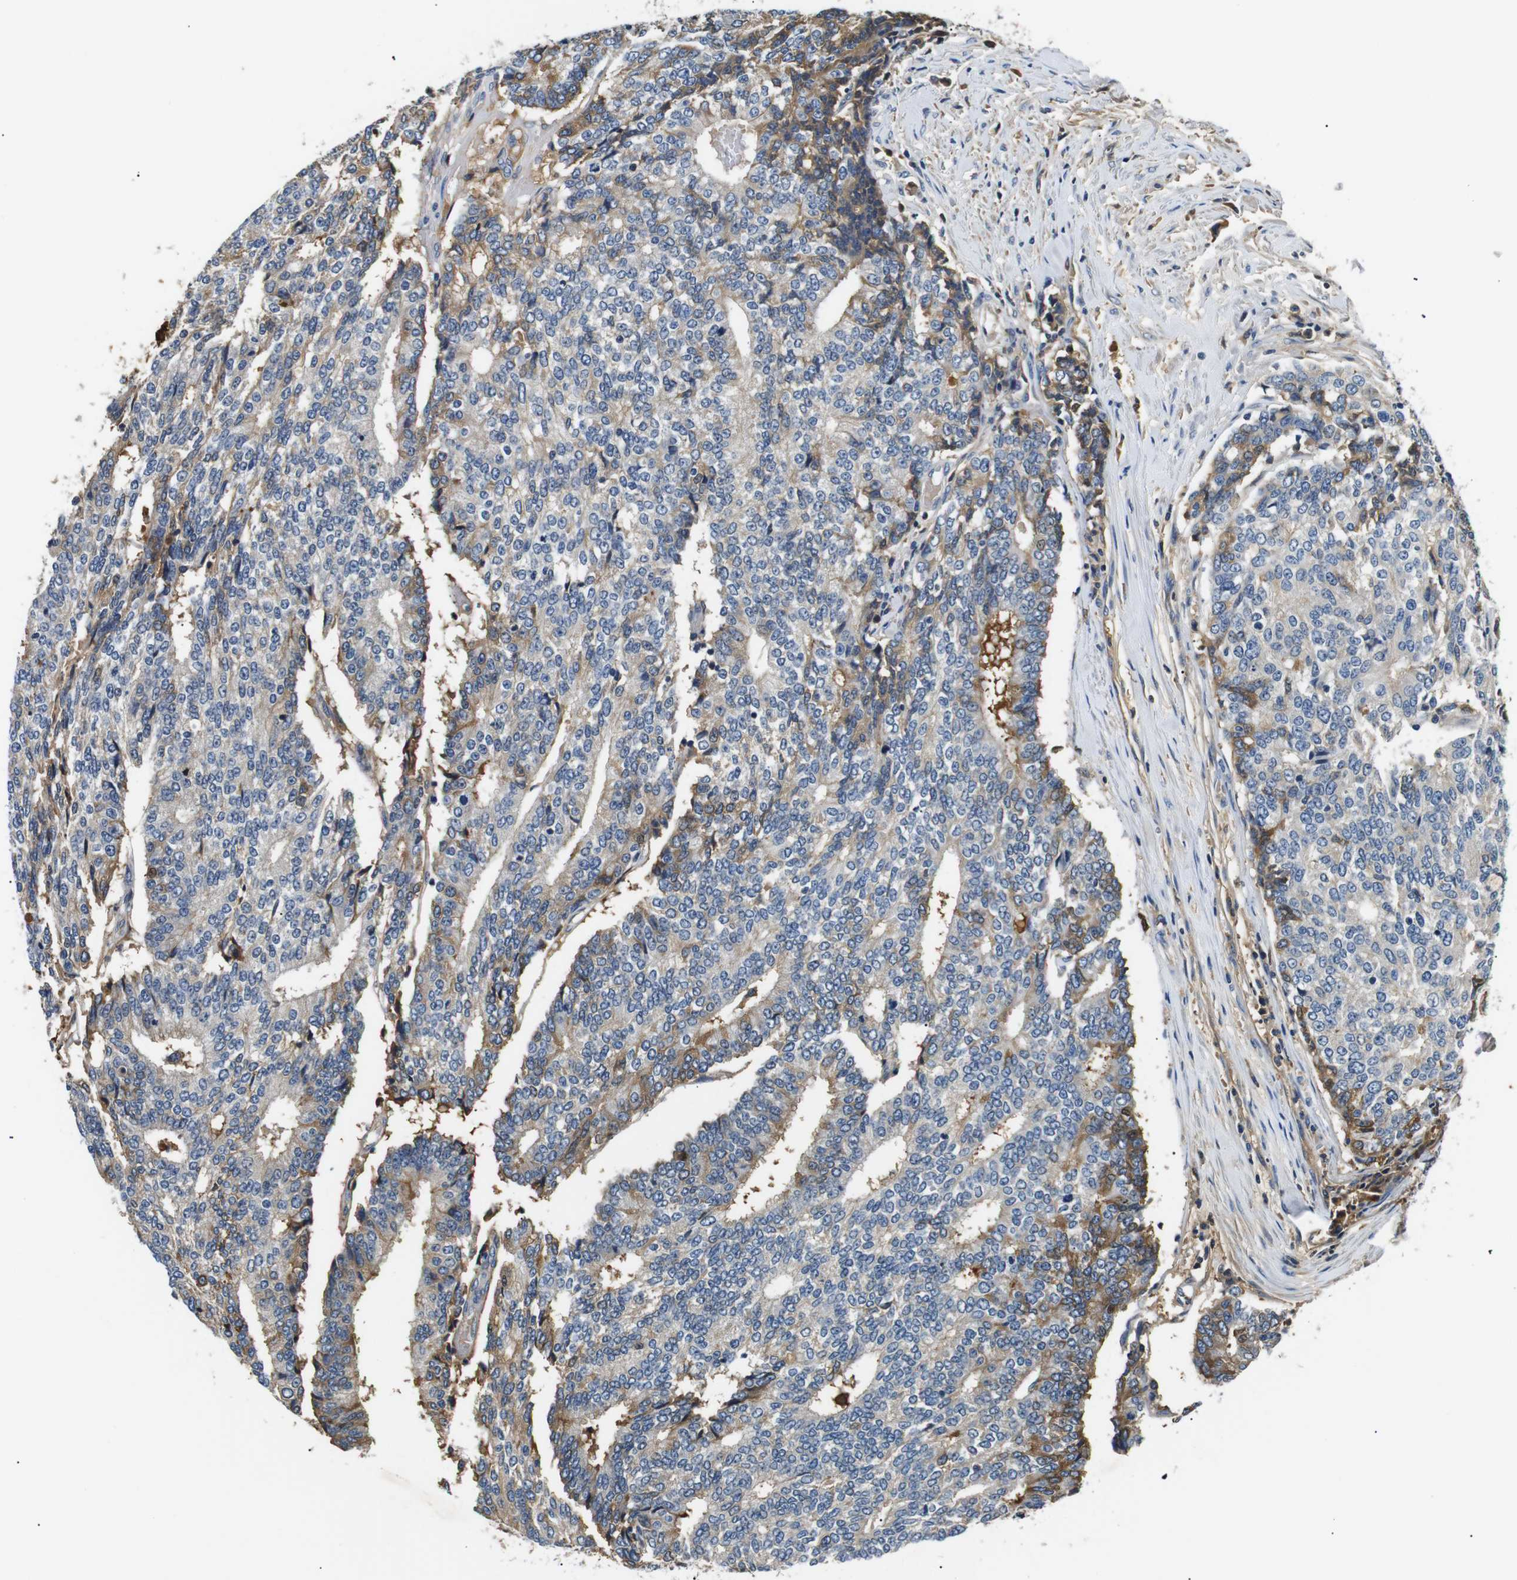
{"staining": {"intensity": "moderate", "quantity": "<25%", "location": "cytoplasmic/membranous"}, "tissue": "prostate cancer", "cell_type": "Tumor cells", "image_type": "cancer", "snomed": [{"axis": "morphology", "description": "Normal tissue, NOS"}, {"axis": "morphology", "description": "Adenocarcinoma, High grade"}, {"axis": "topography", "description": "Prostate"}, {"axis": "topography", "description": "Seminal veicle"}], "caption": "Protein expression analysis of human high-grade adenocarcinoma (prostate) reveals moderate cytoplasmic/membranous expression in approximately <25% of tumor cells.", "gene": "LHCGR", "patient": {"sex": "male", "age": 55}}